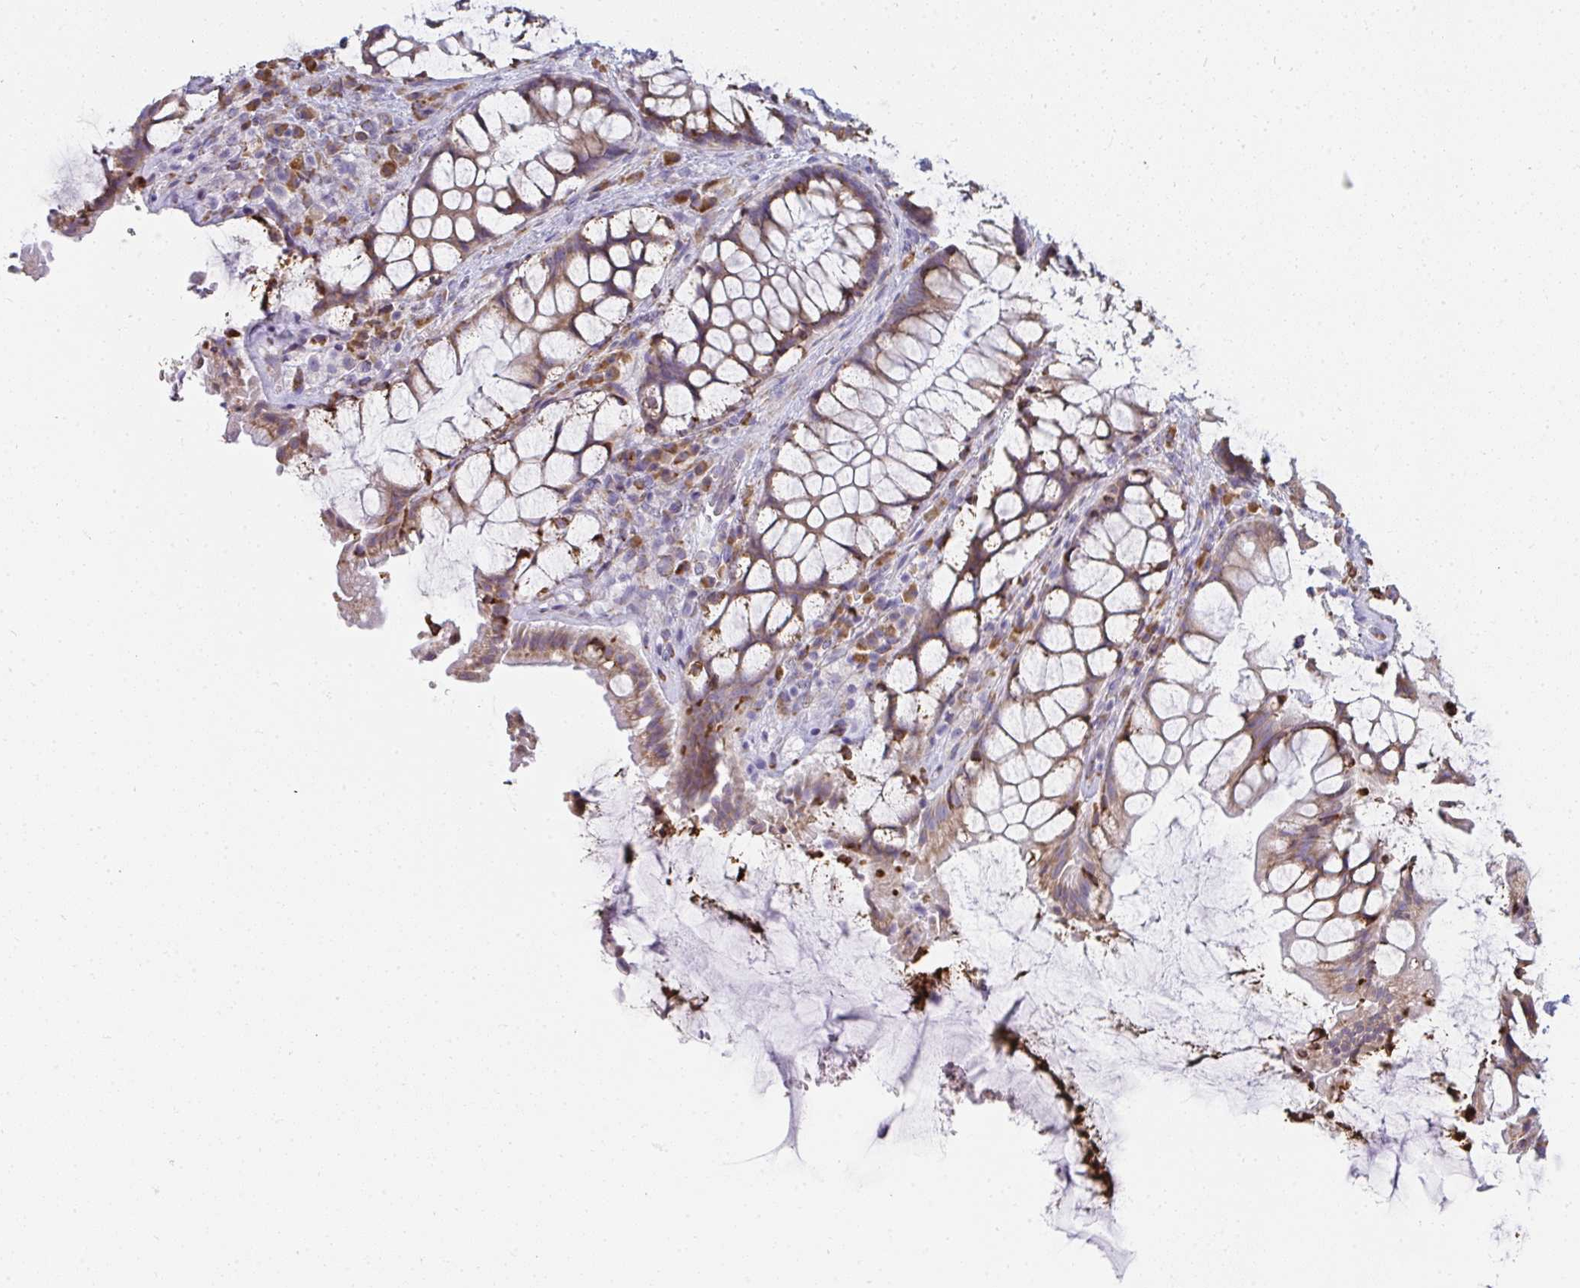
{"staining": {"intensity": "moderate", "quantity": "25%-75%", "location": "cytoplasmic/membranous"}, "tissue": "rectum", "cell_type": "Glandular cells", "image_type": "normal", "snomed": [{"axis": "morphology", "description": "Normal tissue, NOS"}, {"axis": "topography", "description": "Rectum"}], "caption": "IHC image of unremarkable human rectum stained for a protein (brown), which displays medium levels of moderate cytoplasmic/membranous expression in approximately 25%-75% of glandular cells.", "gene": "SHROOM1", "patient": {"sex": "female", "age": 58}}